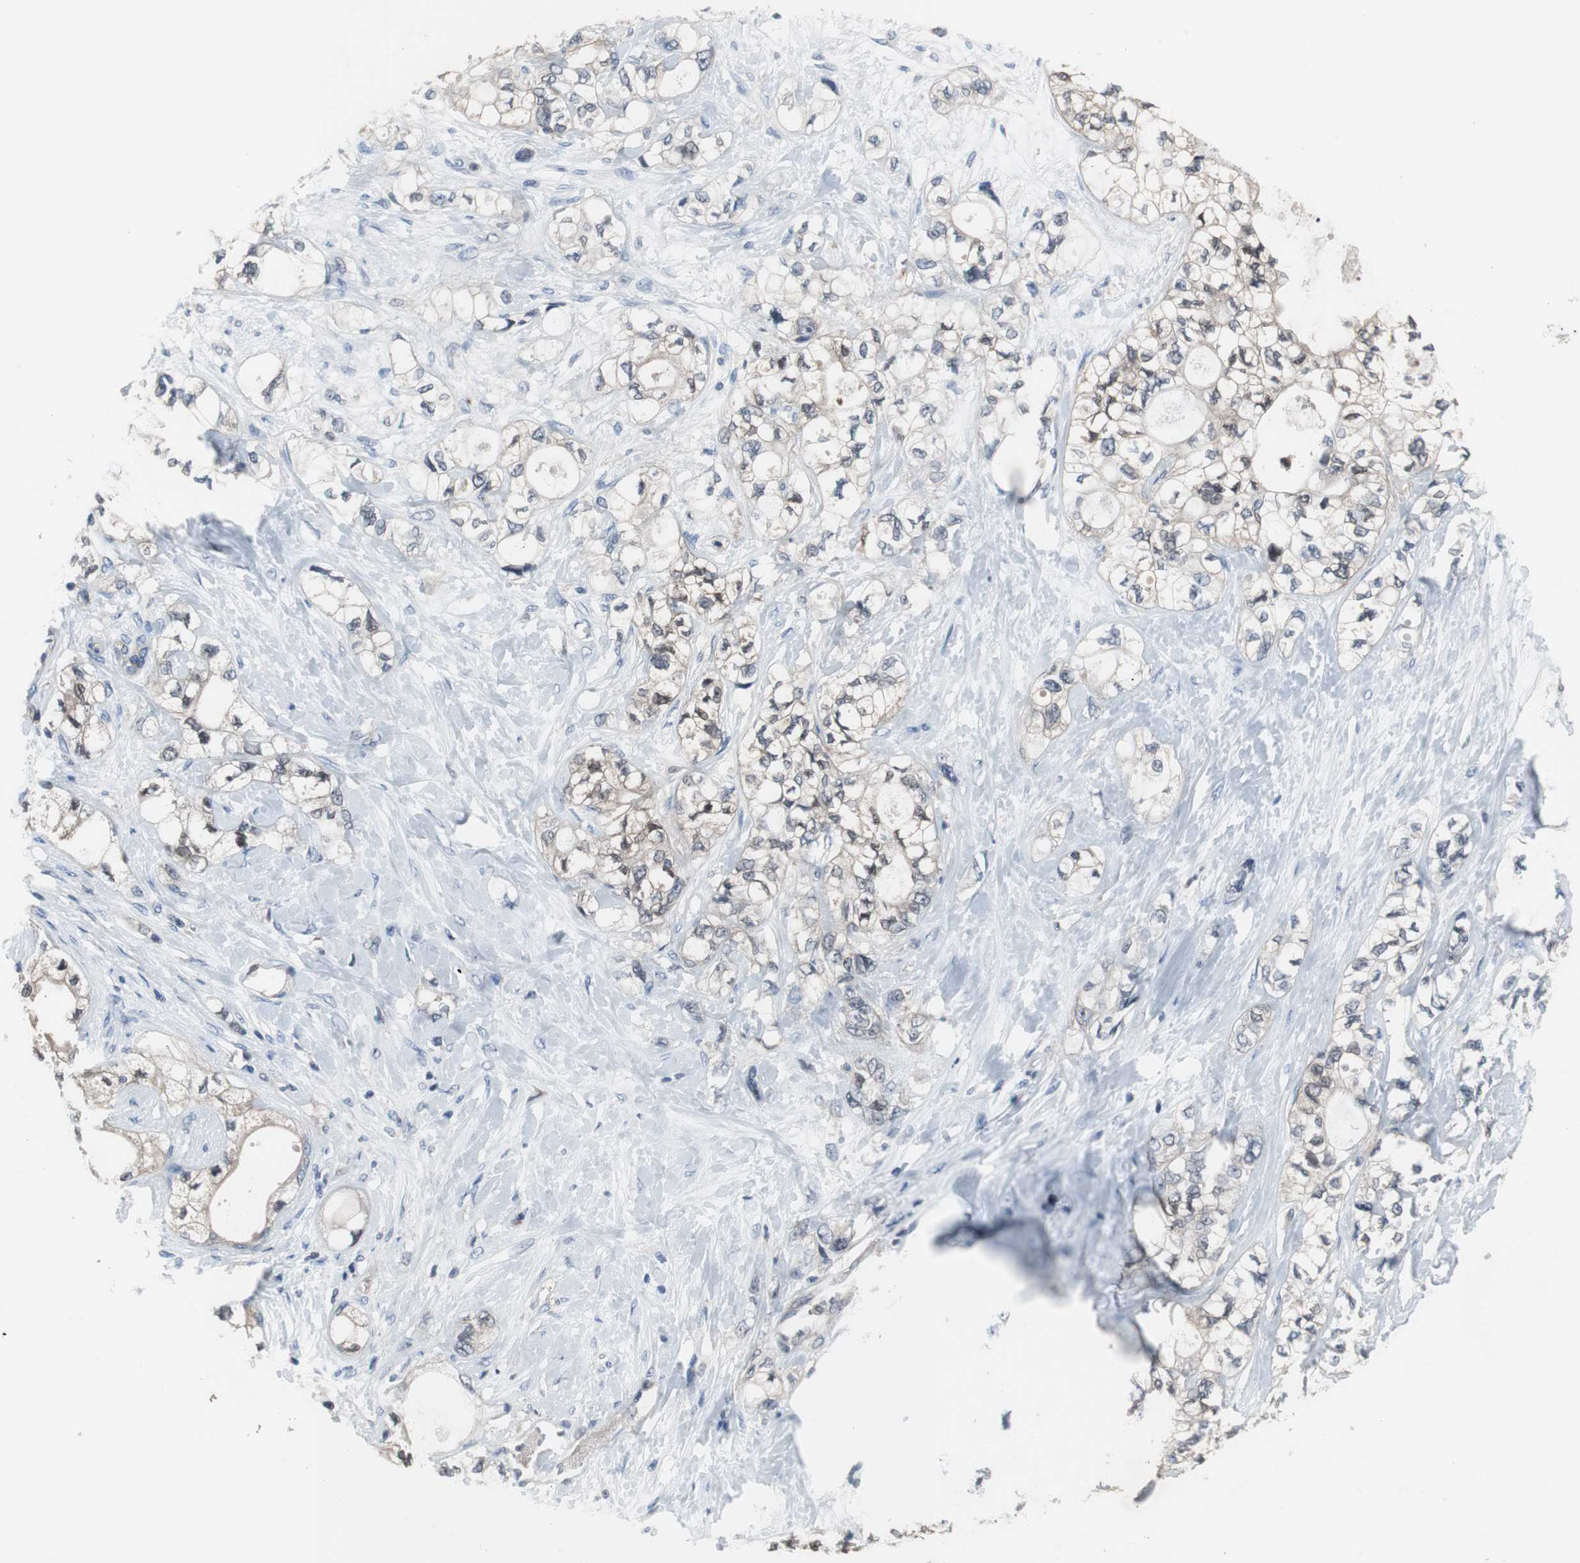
{"staining": {"intensity": "weak", "quantity": "25%-75%", "location": "cytoplasmic/membranous"}, "tissue": "pancreatic cancer", "cell_type": "Tumor cells", "image_type": "cancer", "snomed": [{"axis": "morphology", "description": "Adenocarcinoma, NOS"}, {"axis": "topography", "description": "Pancreas"}], "caption": "Immunohistochemistry (IHC) image of pancreatic adenocarcinoma stained for a protein (brown), which shows low levels of weak cytoplasmic/membranous staining in about 25%-75% of tumor cells.", "gene": "PAK1", "patient": {"sex": "male", "age": 70}}